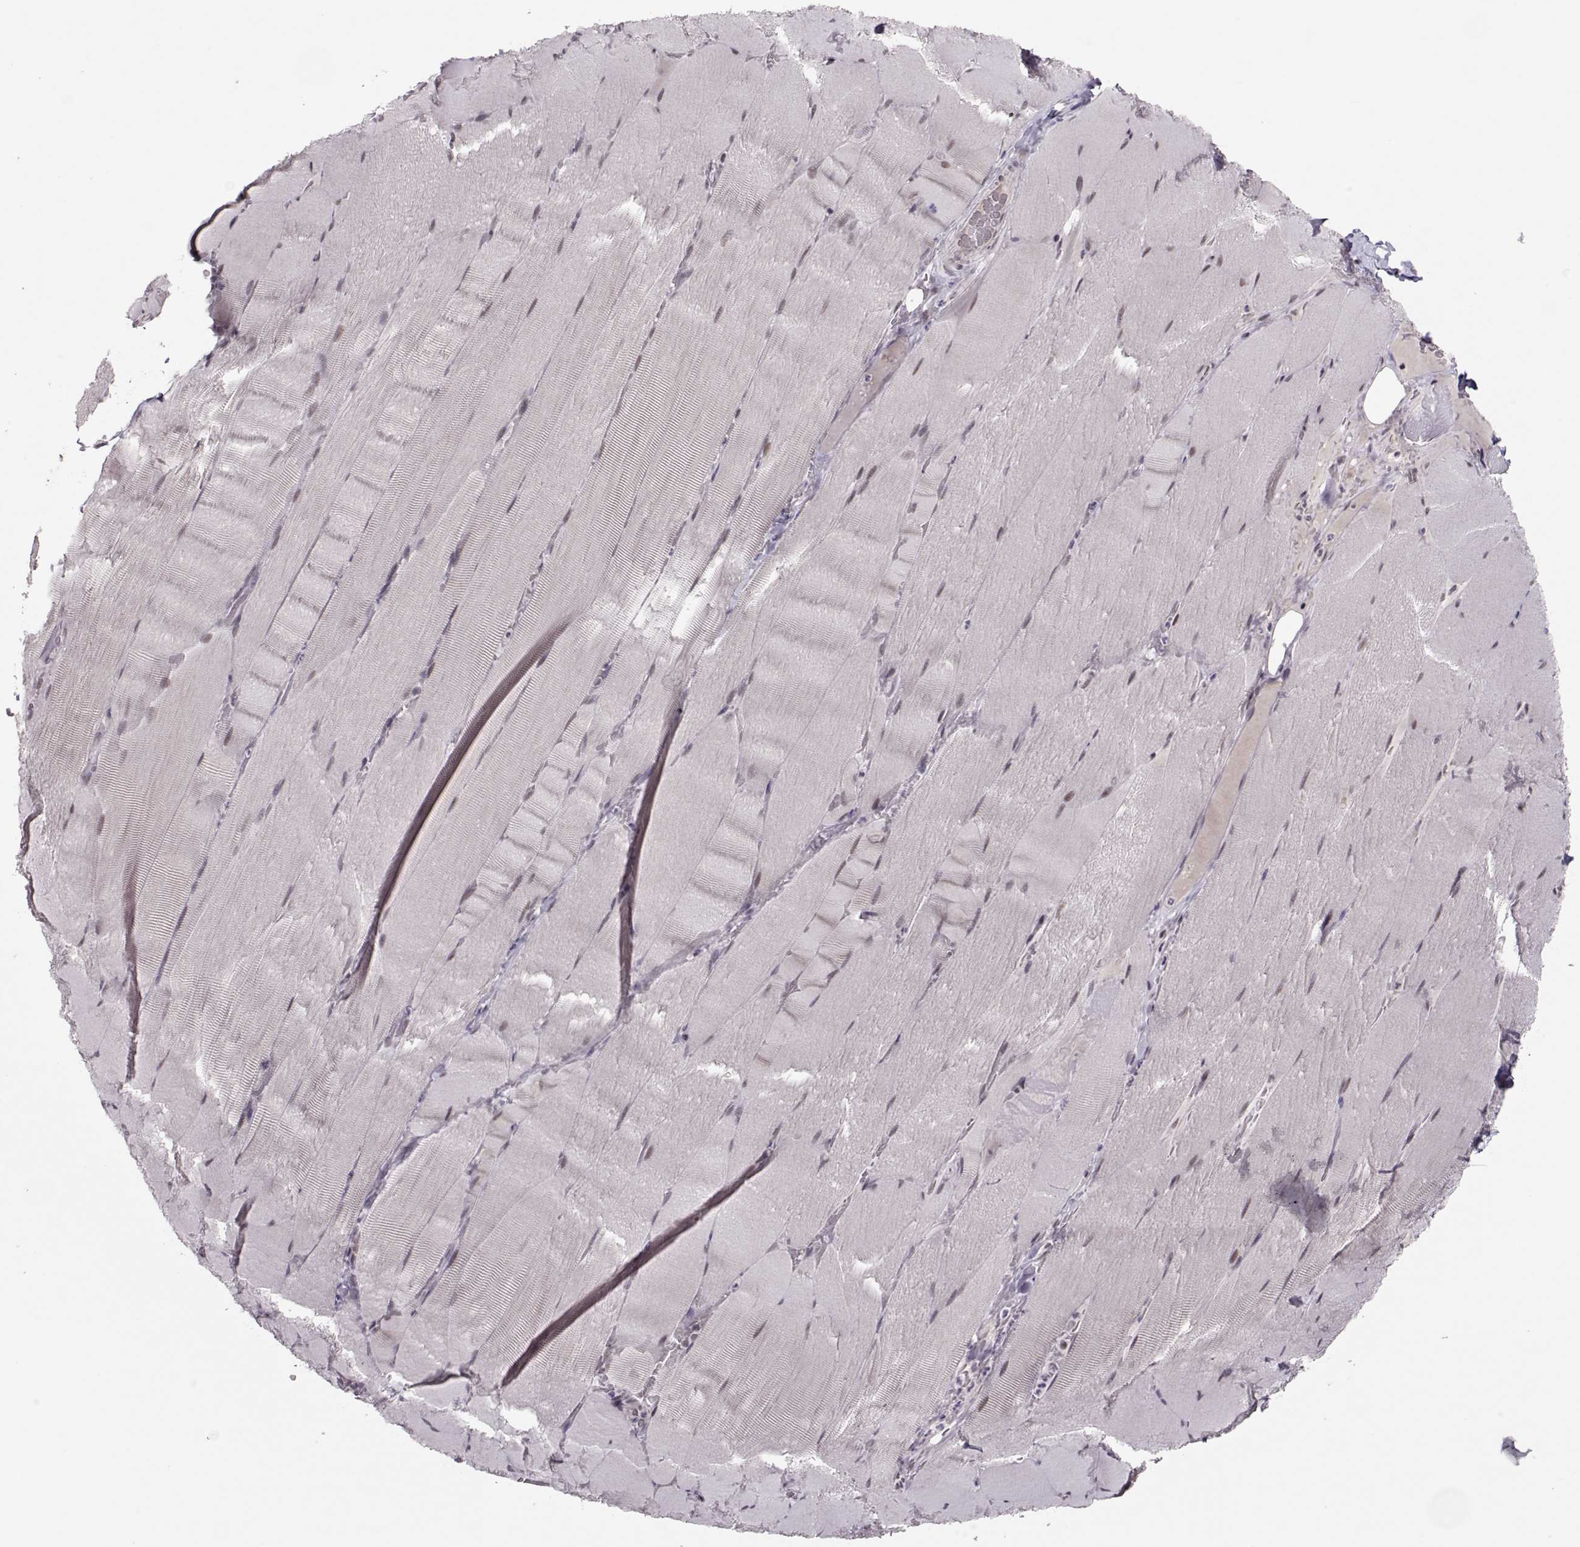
{"staining": {"intensity": "negative", "quantity": "none", "location": "none"}, "tissue": "skeletal muscle", "cell_type": "Myocytes", "image_type": "normal", "snomed": [{"axis": "morphology", "description": "Normal tissue, NOS"}, {"axis": "topography", "description": "Skeletal muscle"}], "caption": "Unremarkable skeletal muscle was stained to show a protein in brown. There is no significant expression in myocytes. The staining is performed using DAB (3,3'-diaminobenzidine) brown chromogen with nuclei counter-stained in using hematoxylin.", "gene": "LIN28A", "patient": {"sex": "male", "age": 56}}